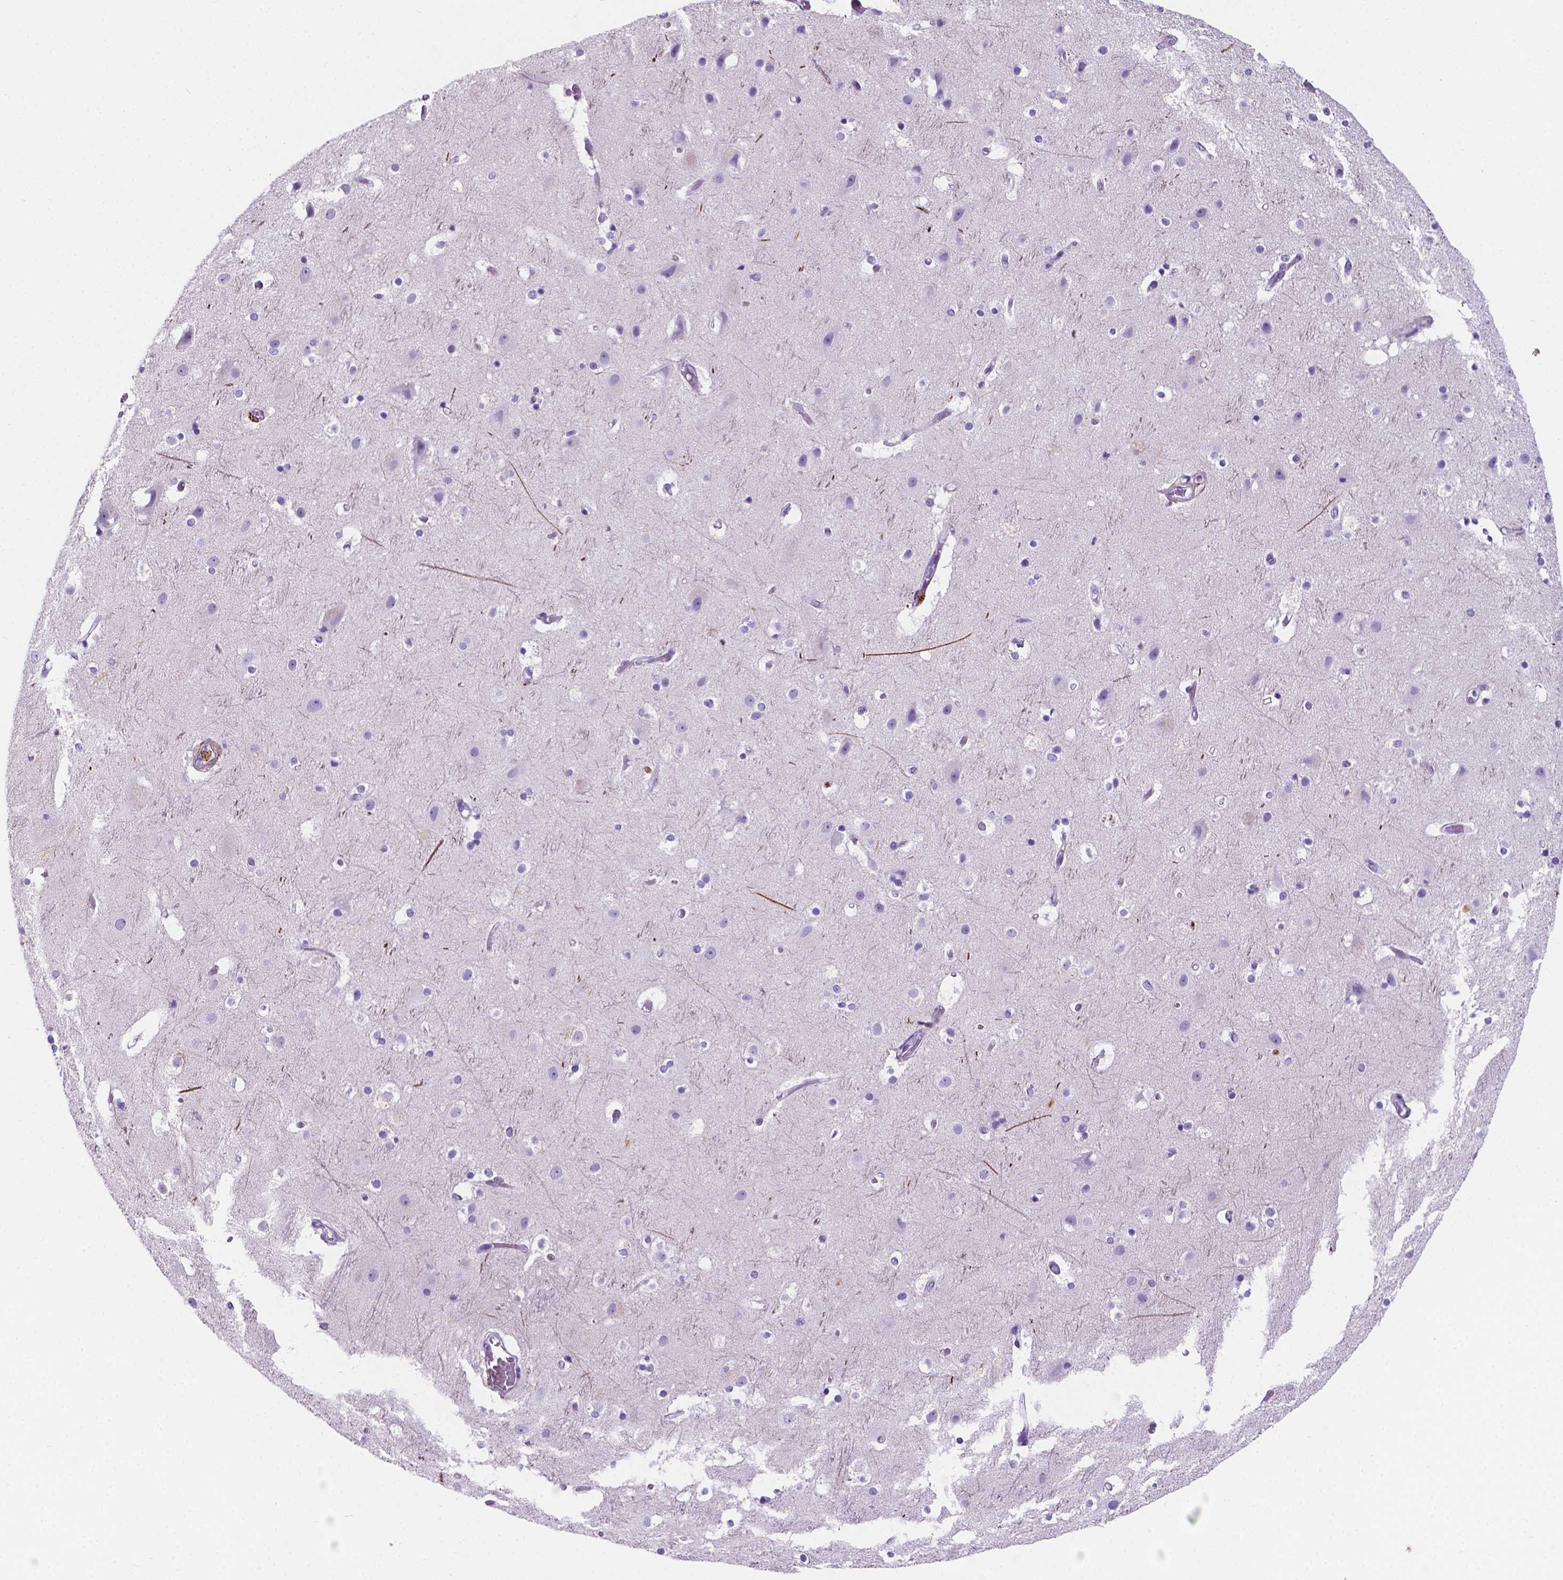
{"staining": {"intensity": "moderate", "quantity": "<25%", "location": "cytoplasmic/membranous"}, "tissue": "cerebral cortex", "cell_type": "Endothelial cells", "image_type": "normal", "snomed": [{"axis": "morphology", "description": "Normal tissue, NOS"}, {"axis": "topography", "description": "Cerebral cortex"}], "caption": "Immunohistochemistry of normal cerebral cortex exhibits low levels of moderate cytoplasmic/membranous staining in approximately <25% of endothelial cells.", "gene": "MACF1", "patient": {"sex": "female", "age": 52}}